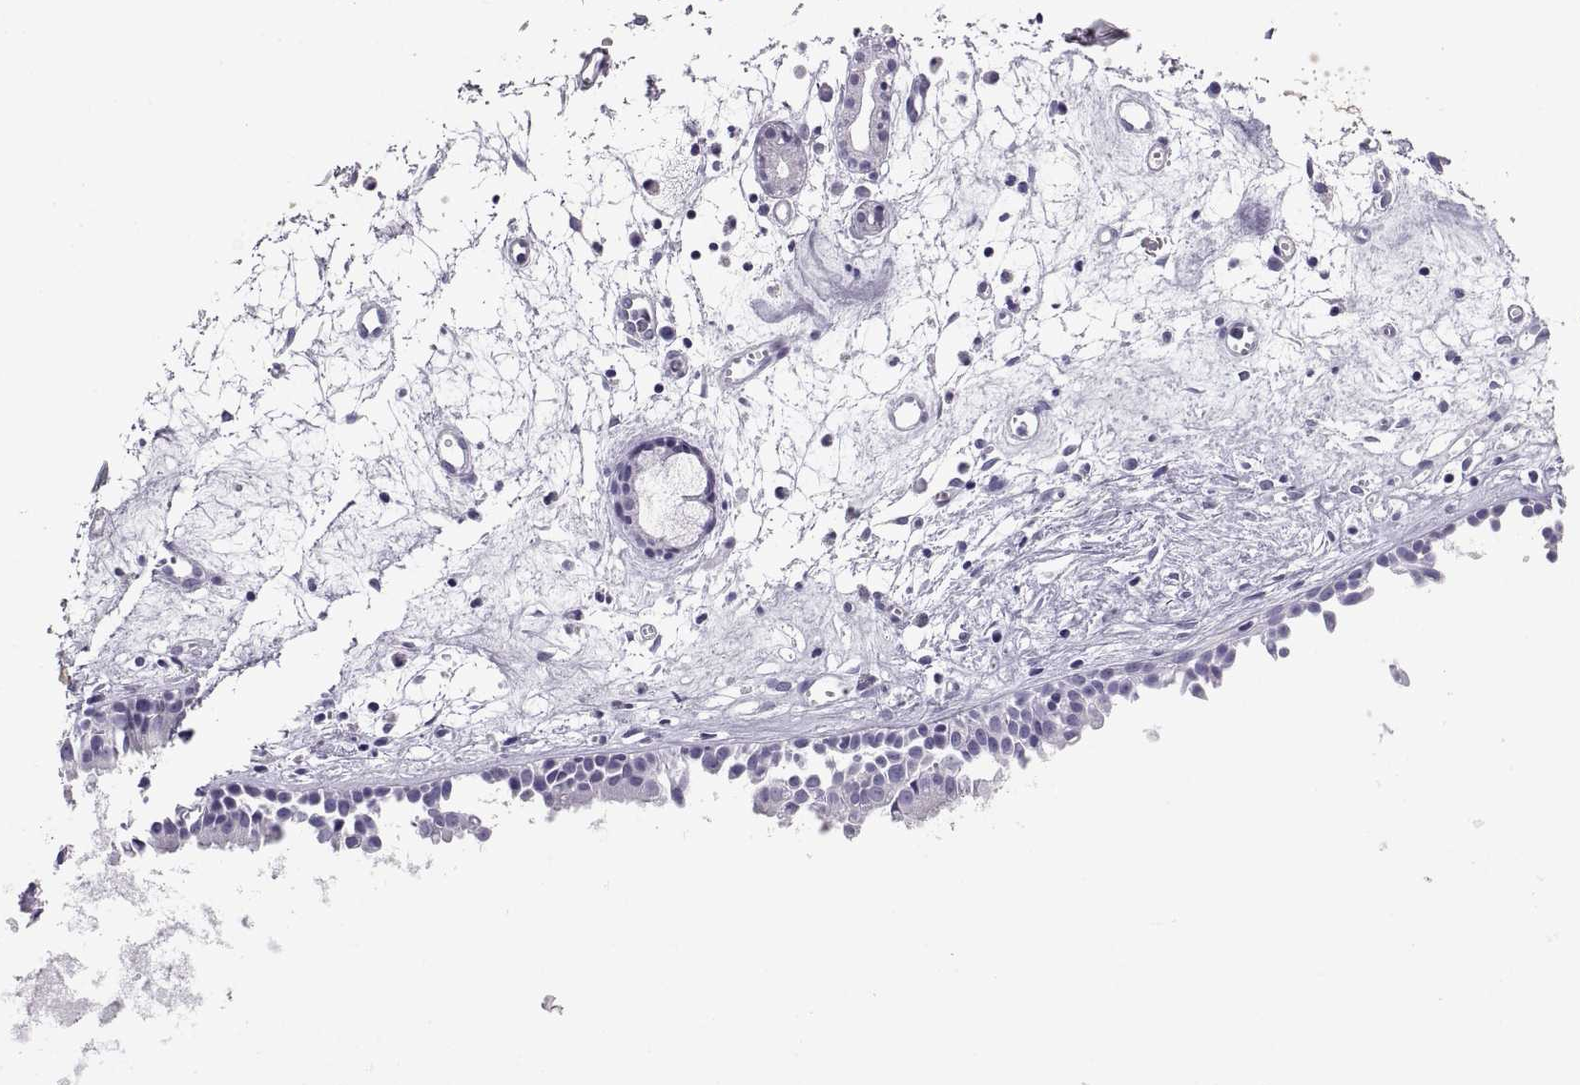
{"staining": {"intensity": "negative", "quantity": "none", "location": "none"}, "tissue": "nasopharynx", "cell_type": "Respiratory epithelial cells", "image_type": "normal", "snomed": [{"axis": "morphology", "description": "Normal tissue, NOS"}, {"axis": "topography", "description": "Nasopharynx"}], "caption": "High power microscopy micrograph of an immunohistochemistry histopathology image of benign nasopharynx, revealing no significant staining in respiratory epithelial cells.", "gene": "RLBP1", "patient": {"sex": "male", "age": 61}}